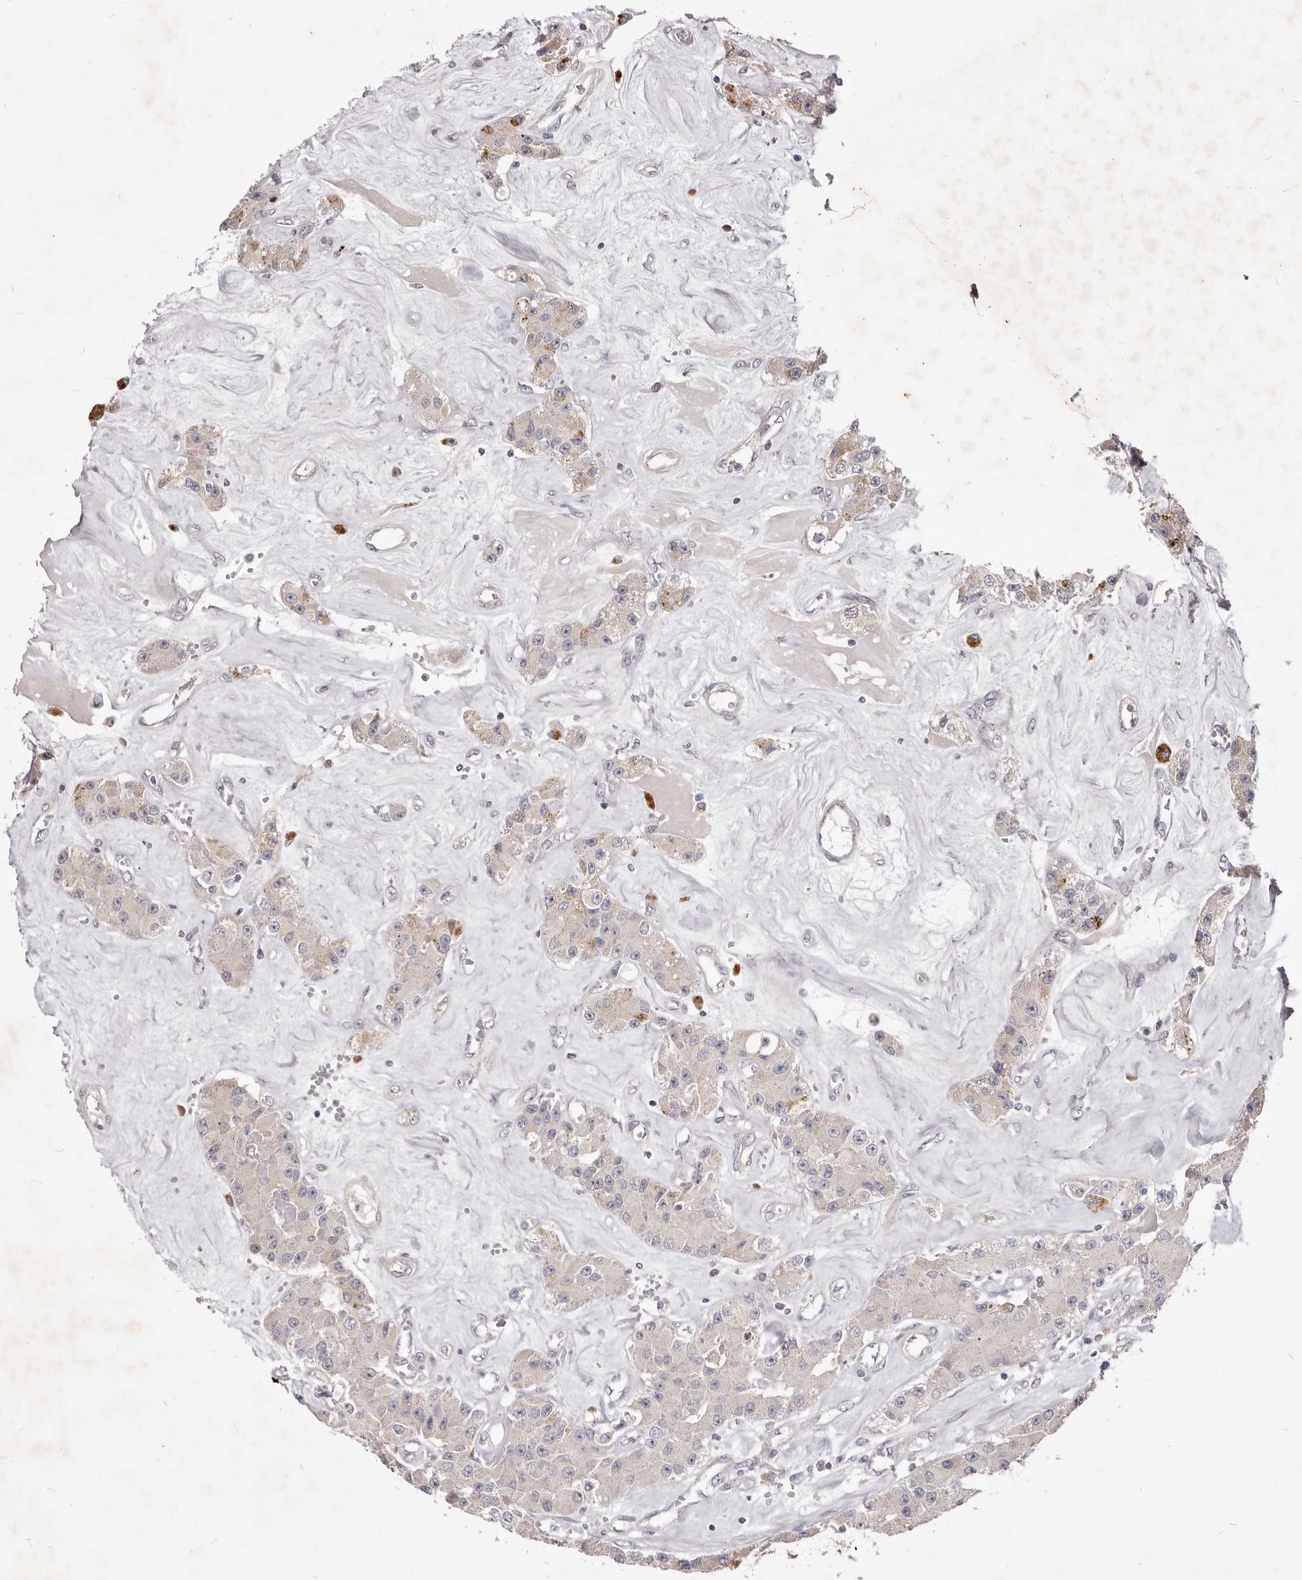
{"staining": {"intensity": "moderate", "quantity": "<25%", "location": "cytoplasmic/membranous"}, "tissue": "carcinoid", "cell_type": "Tumor cells", "image_type": "cancer", "snomed": [{"axis": "morphology", "description": "Carcinoid, malignant, NOS"}, {"axis": "topography", "description": "Pancreas"}], "caption": "Protein expression analysis of carcinoid displays moderate cytoplasmic/membranous staining in about <25% of tumor cells. (Brightfield microscopy of DAB IHC at high magnification).", "gene": "GARNL3", "patient": {"sex": "male", "age": 41}}